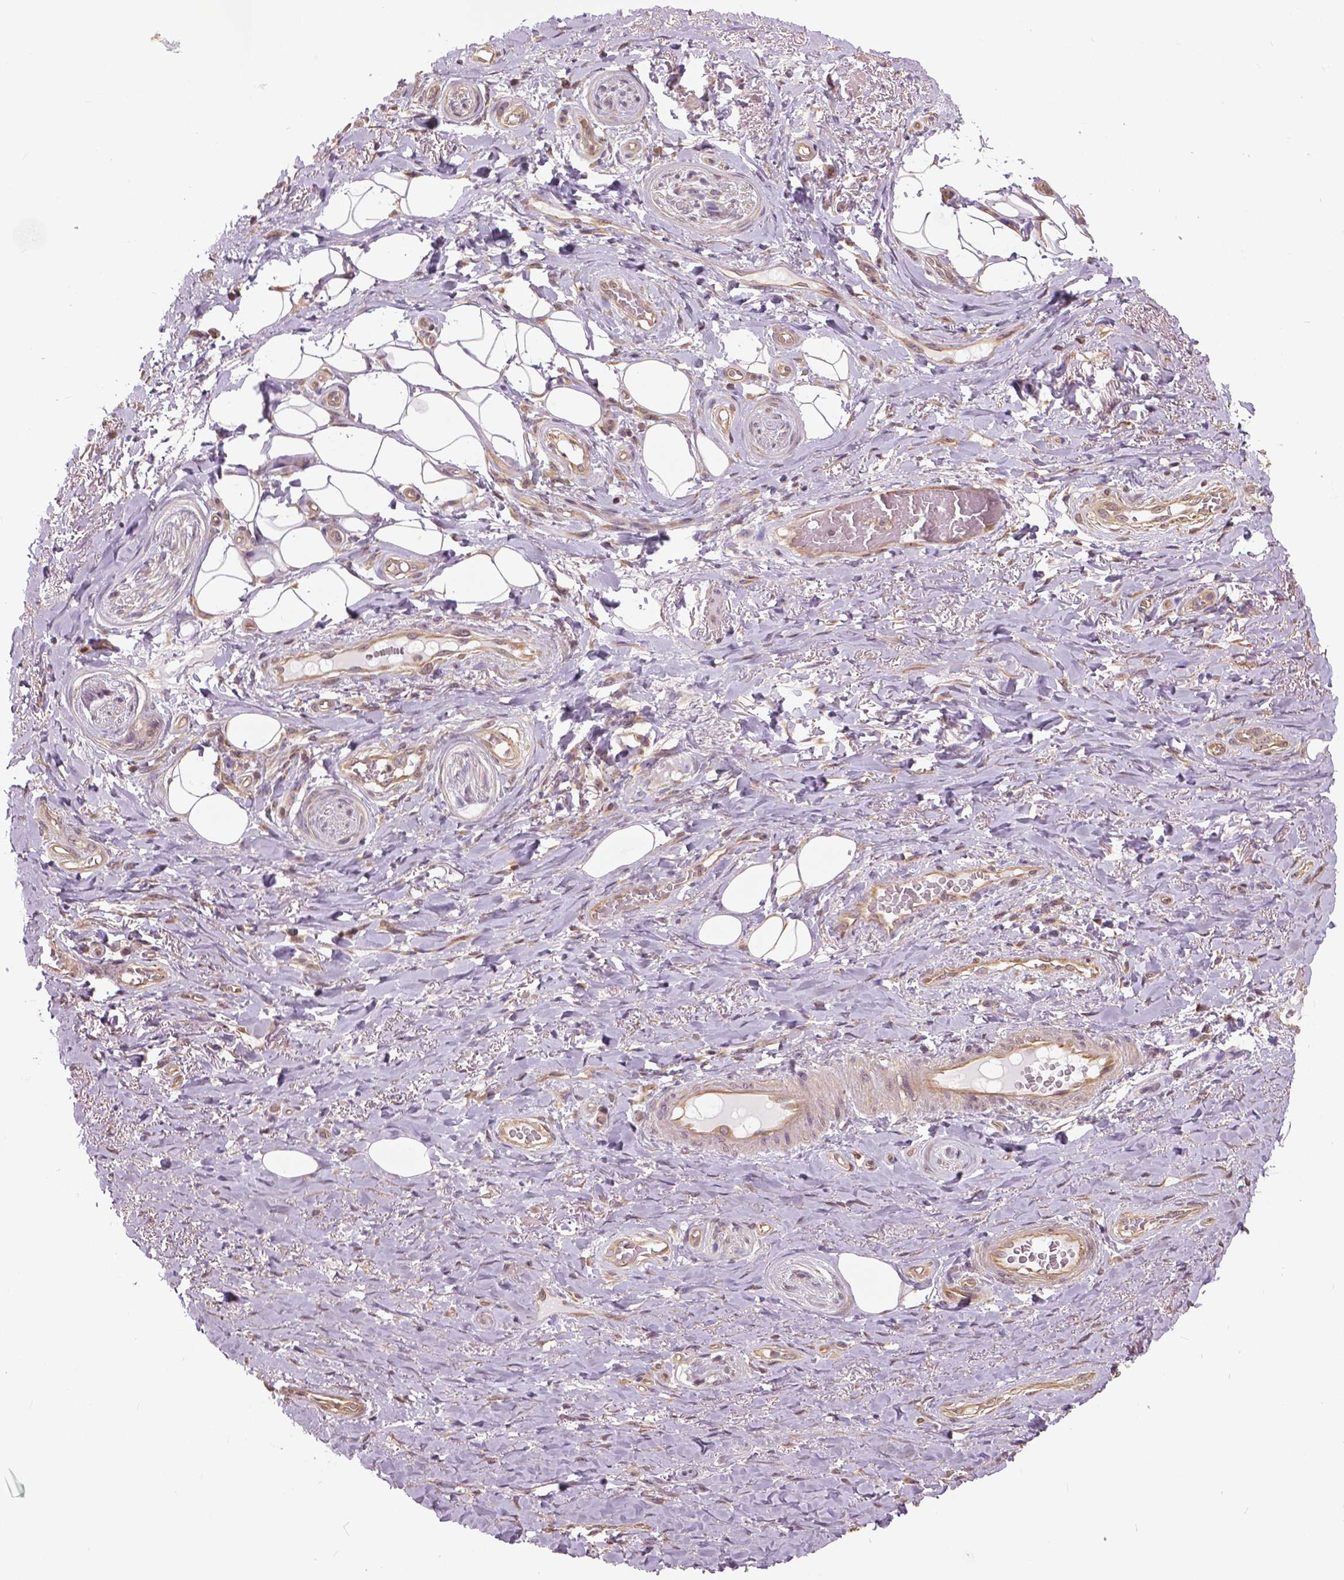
{"staining": {"intensity": "negative", "quantity": "none", "location": "none"}, "tissue": "adipose tissue", "cell_type": "Adipocytes", "image_type": "normal", "snomed": [{"axis": "morphology", "description": "Normal tissue, NOS"}, {"axis": "topography", "description": "Anal"}, {"axis": "topography", "description": "Peripheral nerve tissue"}], "caption": "A high-resolution micrograph shows immunohistochemistry staining of unremarkable adipose tissue, which reveals no significant staining in adipocytes. The staining was performed using DAB (3,3'-diaminobenzidine) to visualize the protein expression in brown, while the nuclei were stained in blue with hematoxylin (Magnification: 20x).", "gene": "ANXA13", "patient": {"sex": "male", "age": 53}}